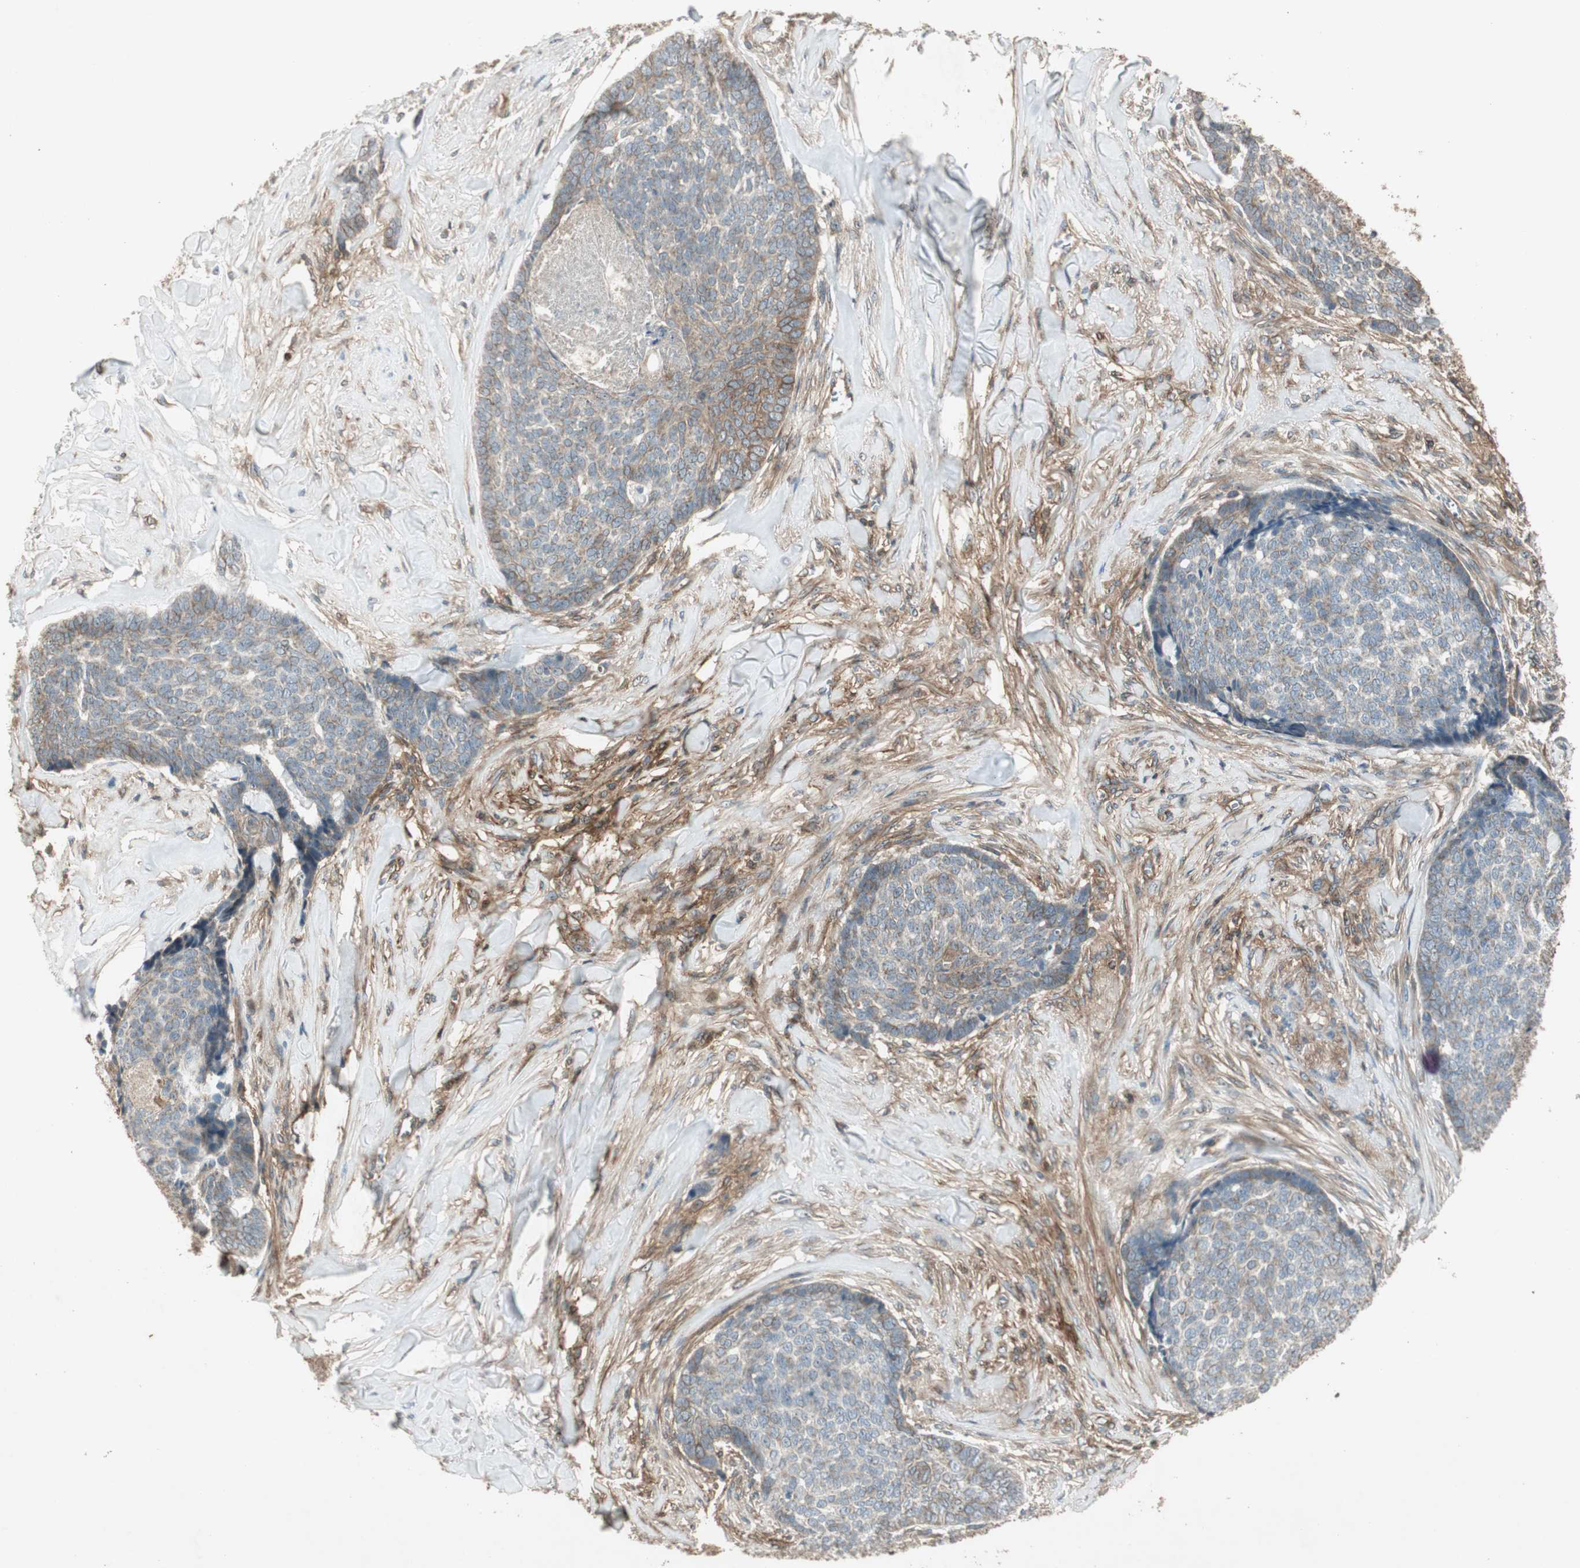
{"staining": {"intensity": "weak", "quantity": "25%-75%", "location": "cytoplasmic/membranous"}, "tissue": "skin cancer", "cell_type": "Tumor cells", "image_type": "cancer", "snomed": [{"axis": "morphology", "description": "Basal cell carcinoma"}, {"axis": "topography", "description": "Skin"}], "caption": "Immunohistochemical staining of skin cancer shows low levels of weak cytoplasmic/membranous staining in about 25%-75% of tumor cells.", "gene": "BTN3A3", "patient": {"sex": "male", "age": 84}}